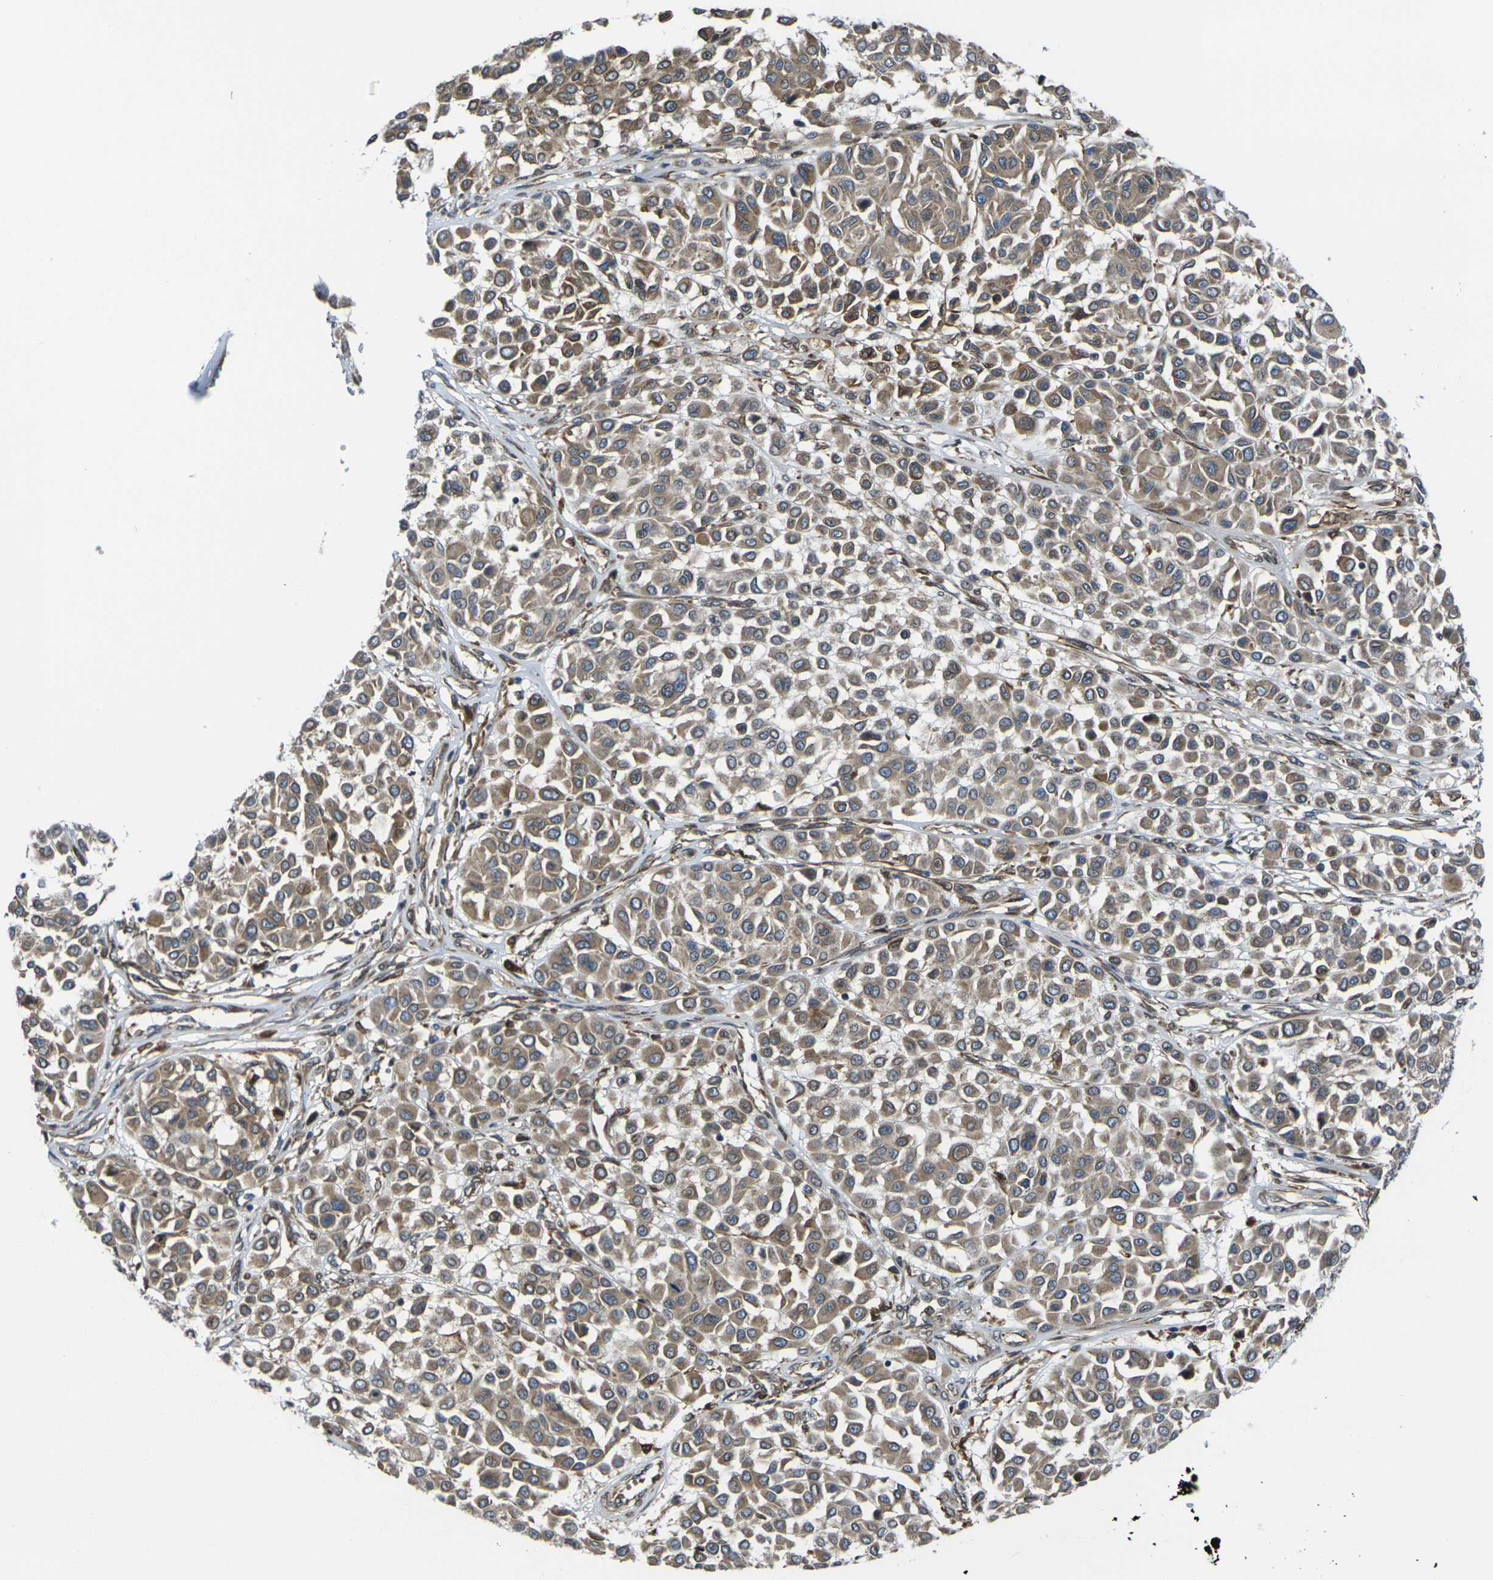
{"staining": {"intensity": "moderate", "quantity": ">75%", "location": "cytoplasmic/membranous"}, "tissue": "melanoma", "cell_type": "Tumor cells", "image_type": "cancer", "snomed": [{"axis": "morphology", "description": "Malignant melanoma, Metastatic site"}, {"axis": "topography", "description": "Soft tissue"}], "caption": "About >75% of tumor cells in human malignant melanoma (metastatic site) reveal moderate cytoplasmic/membranous protein staining as visualized by brown immunohistochemical staining.", "gene": "FZD1", "patient": {"sex": "male", "age": 41}}